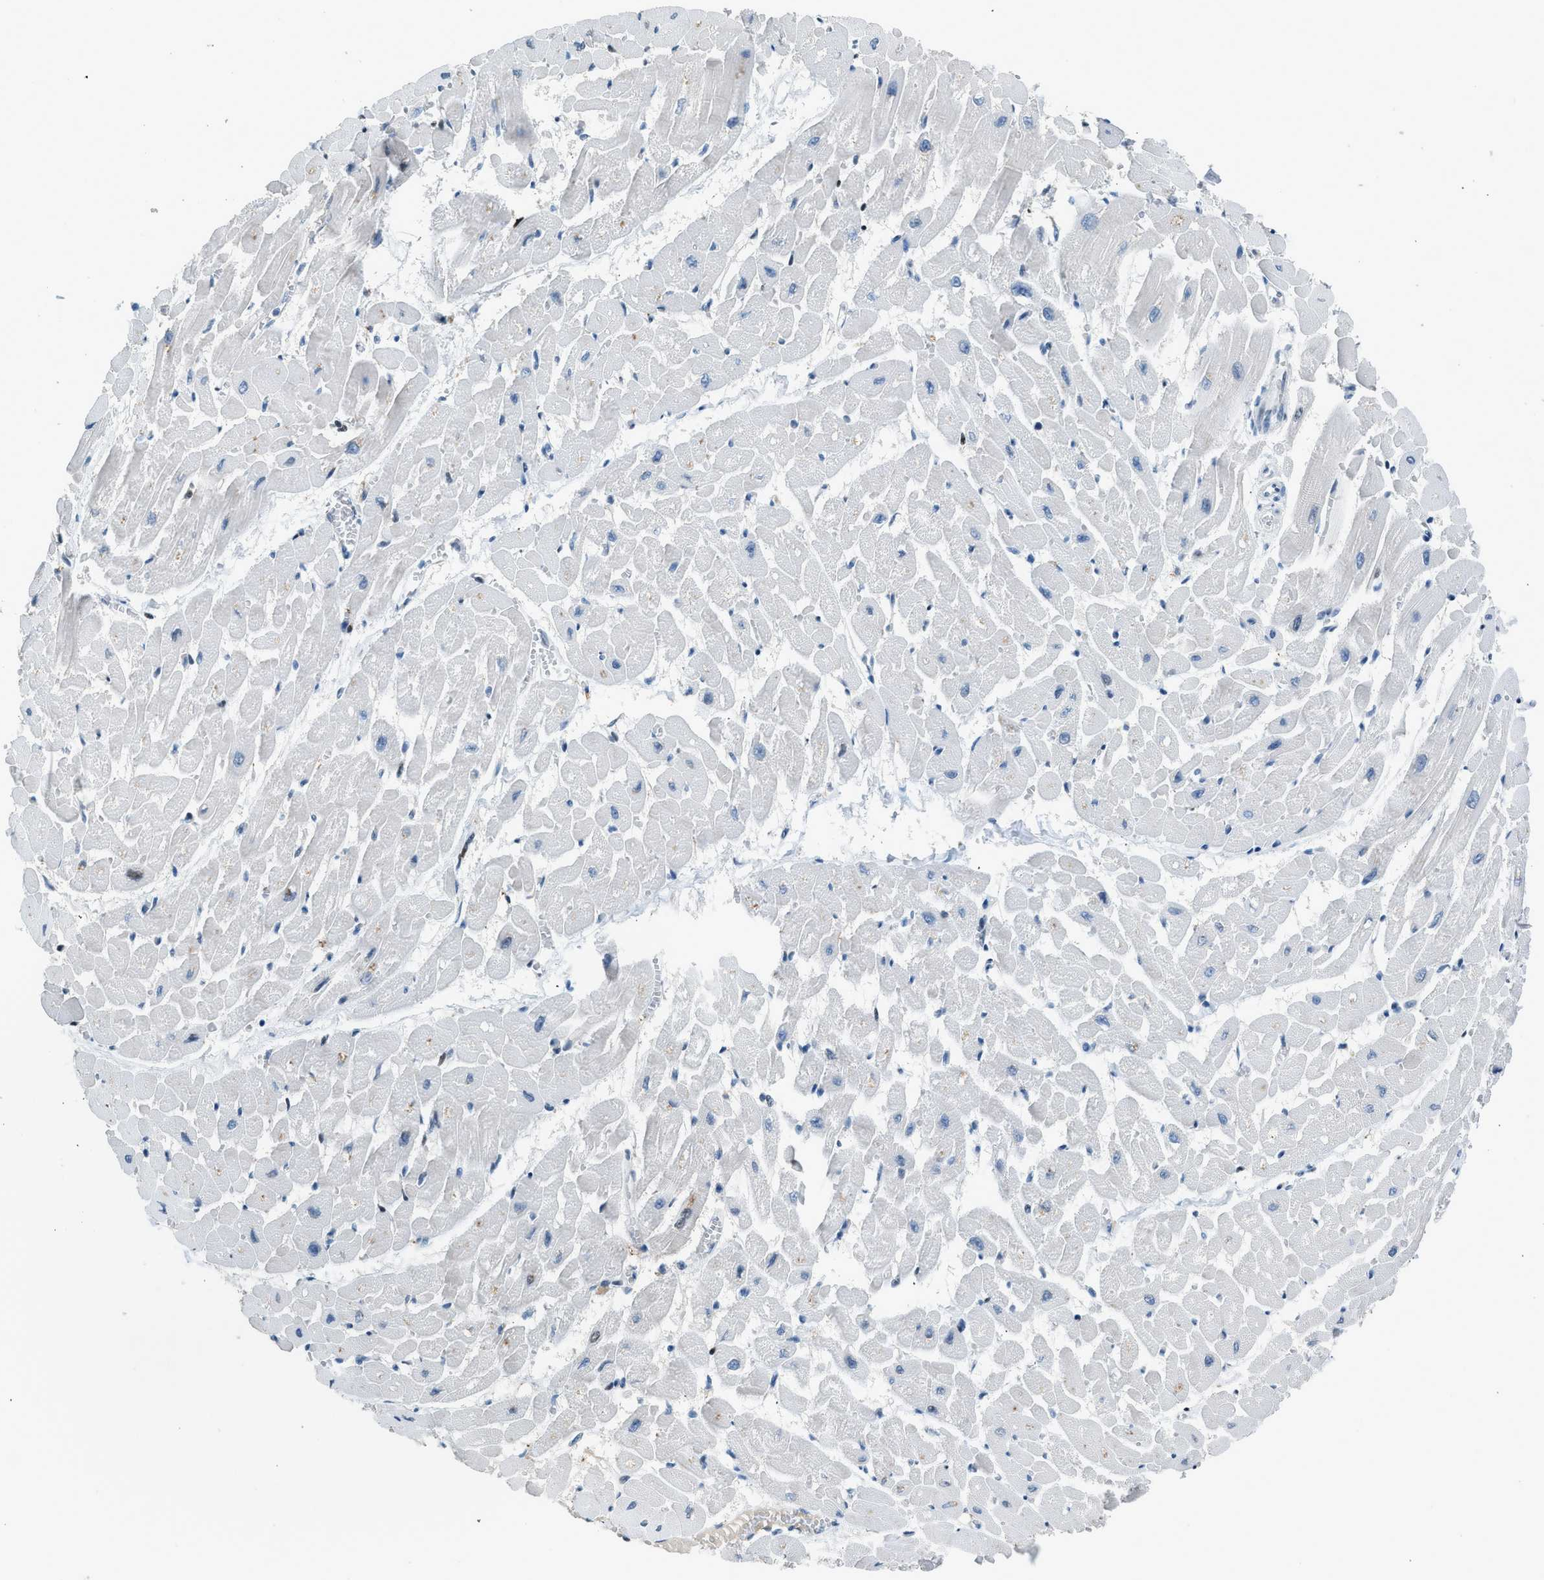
{"staining": {"intensity": "weak", "quantity": "25%-75%", "location": "cytoplasmic/membranous"}, "tissue": "heart muscle", "cell_type": "Cardiomyocytes", "image_type": "normal", "snomed": [{"axis": "morphology", "description": "Normal tissue, NOS"}, {"axis": "topography", "description": "Heart"}], "caption": "Cardiomyocytes reveal low levels of weak cytoplasmic/membranous staining in approximately 25%-75% of cells in normal human heart muscle. (Stains: DAB (3,3'-diaminobenzidine) in brown, nuclei in blue, Microscopy: brightfield microscopy at high magnification).", "gene": "RNF41", "patient": {"sex": "male", "age": 45}}